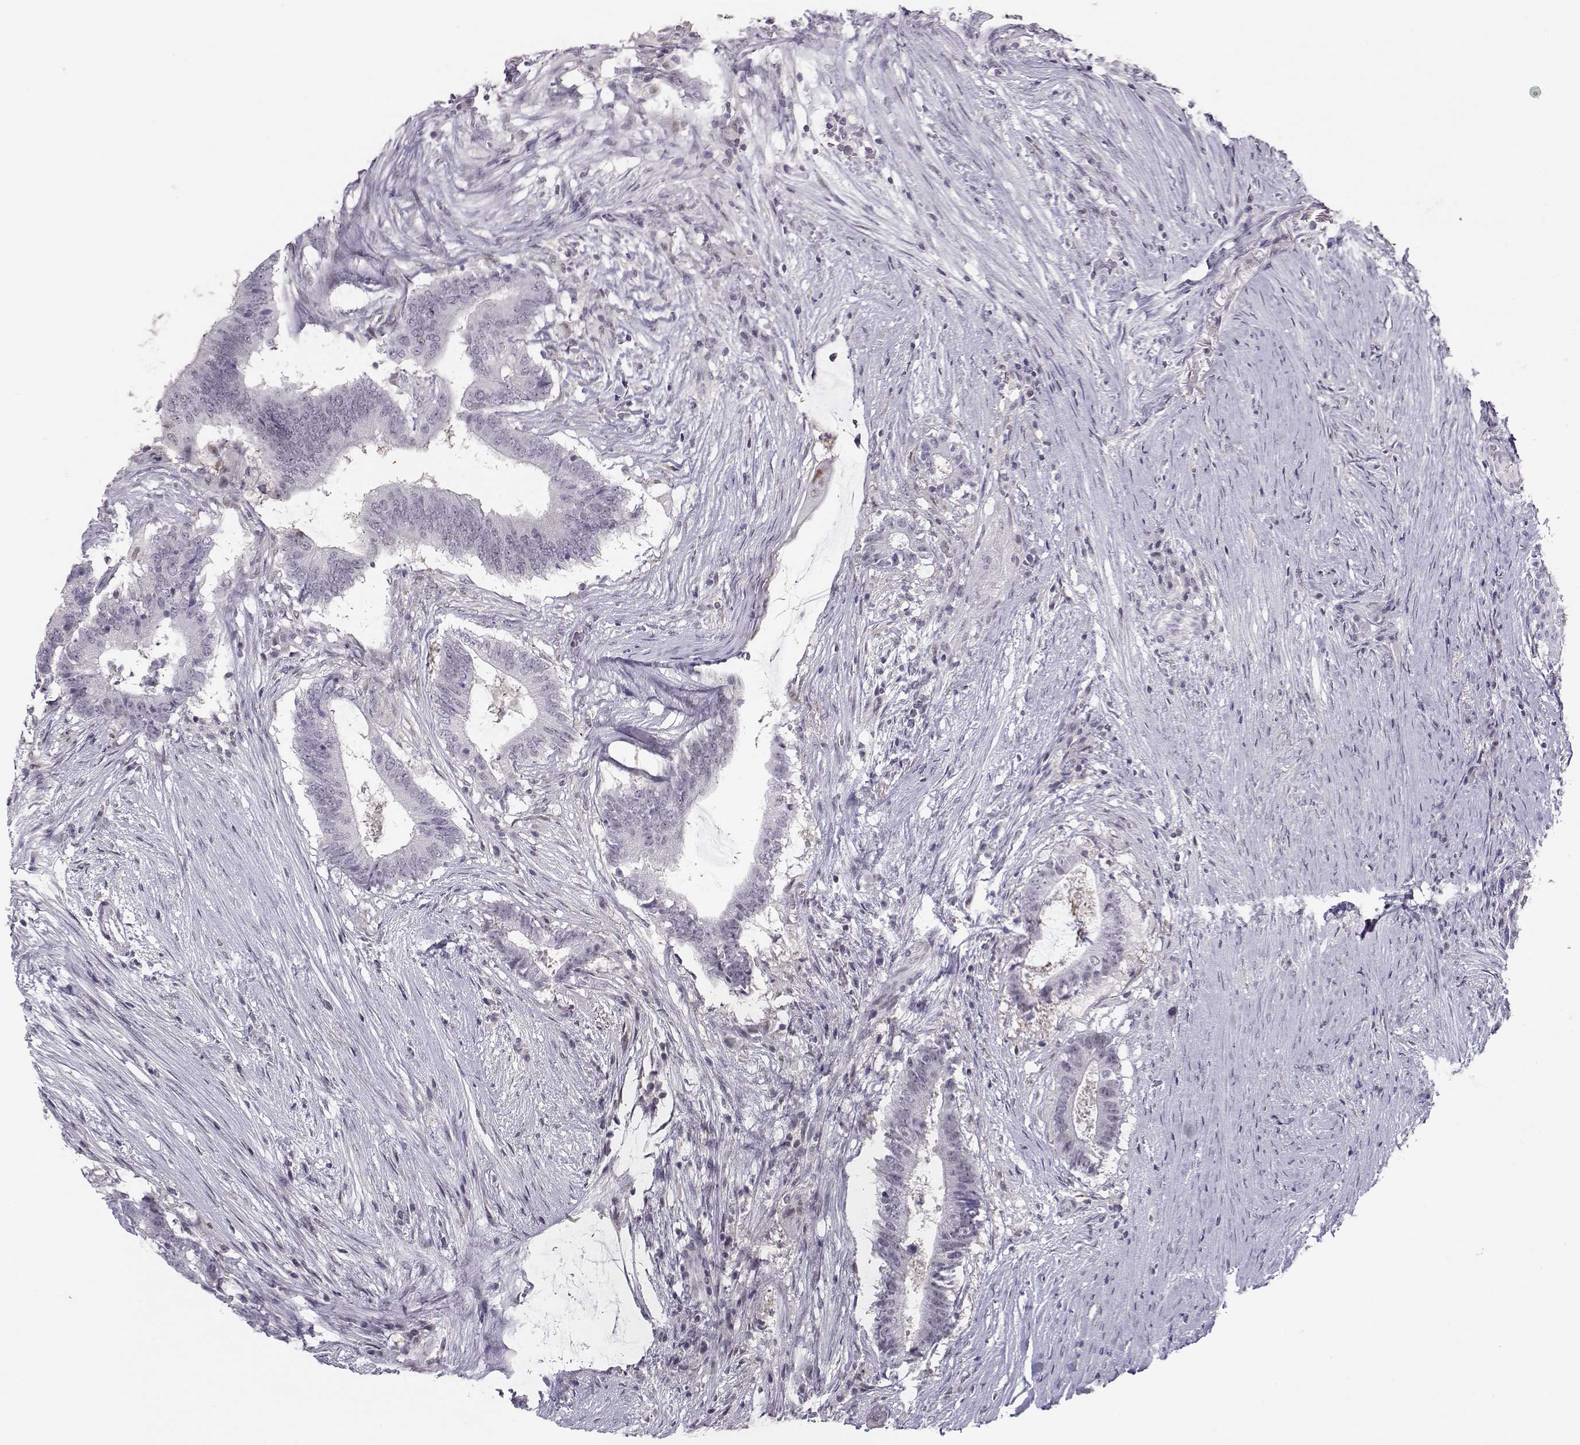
{"staining": {"intensity": "negative", "quantity": "none", "location": "none"}, "tissue": "colorectal cancer", "cell_type": "Tumor cells", "image_type": "cancer", "snomed": [{"axis": "morphology", "description": "Adenocarcinoma, NOS"}, {"axis": "topography", "description": "Colon"}], "caption": "A photomicrograph of human colorectal cancer (adenocarcinoma) is negative for staining in tumor cells.", "gene": "TEPP", "patient": {"sex": "female", "age": 43}}